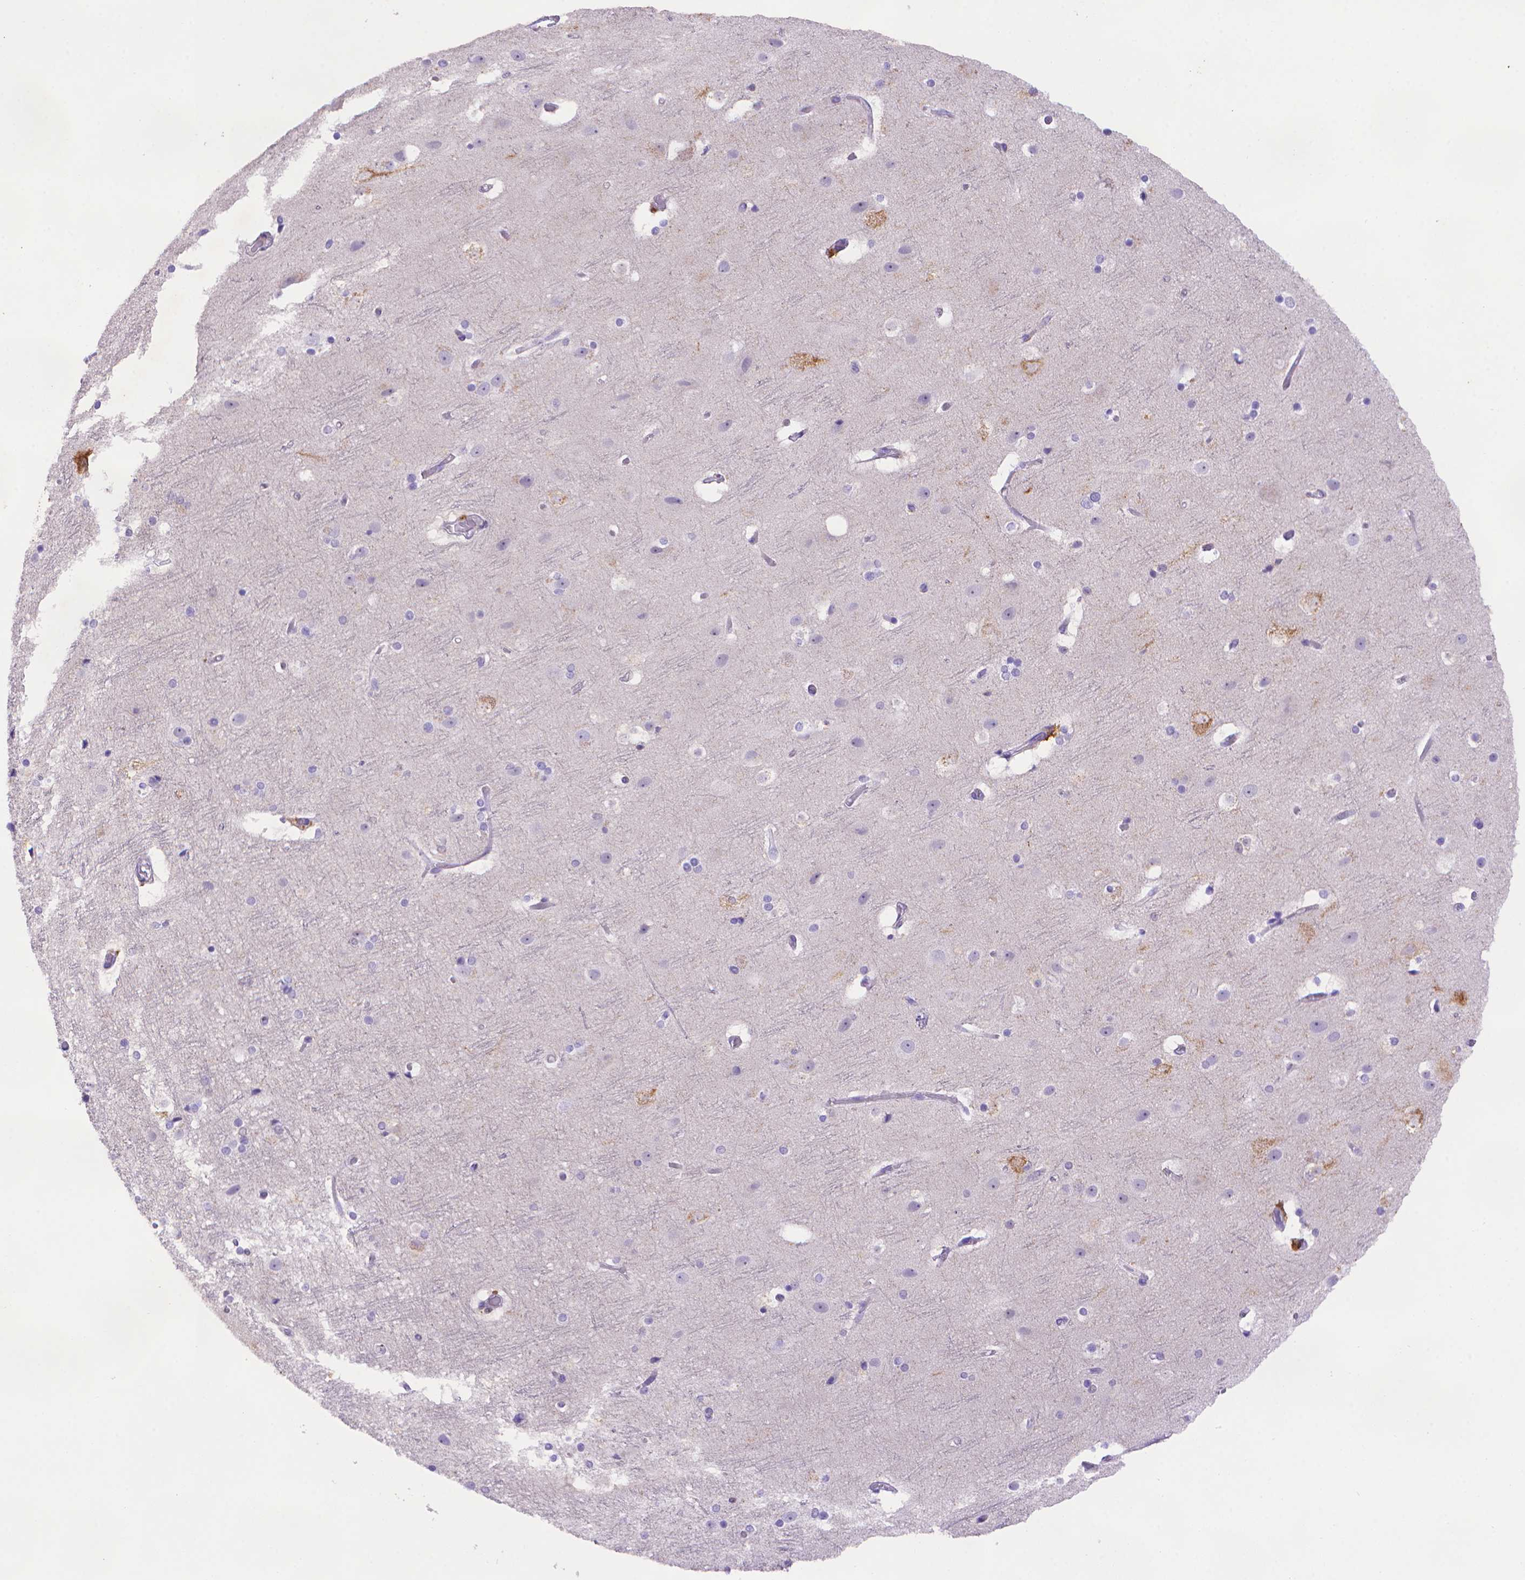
{"staining": {"intensity": "negative", "quantity": "none", "location": "none"}, "tissue": "cerebral cortex", "cell_type": "Endothelial cells", "image_type": "normal", "snomed": [{"axis": "morphology", "description": "Normal tissue, NOS"}, {"axis": "topography", "description": "Cerebral cortex"}], "caption": "High power microscopy image of an immunohistochemistry (IHC) image of unremarkable cerebral cortex, revealing no significant positivity in endothelial cells.", "gene": "FGD2", "patient": {"sex": "female", "age": 52}}